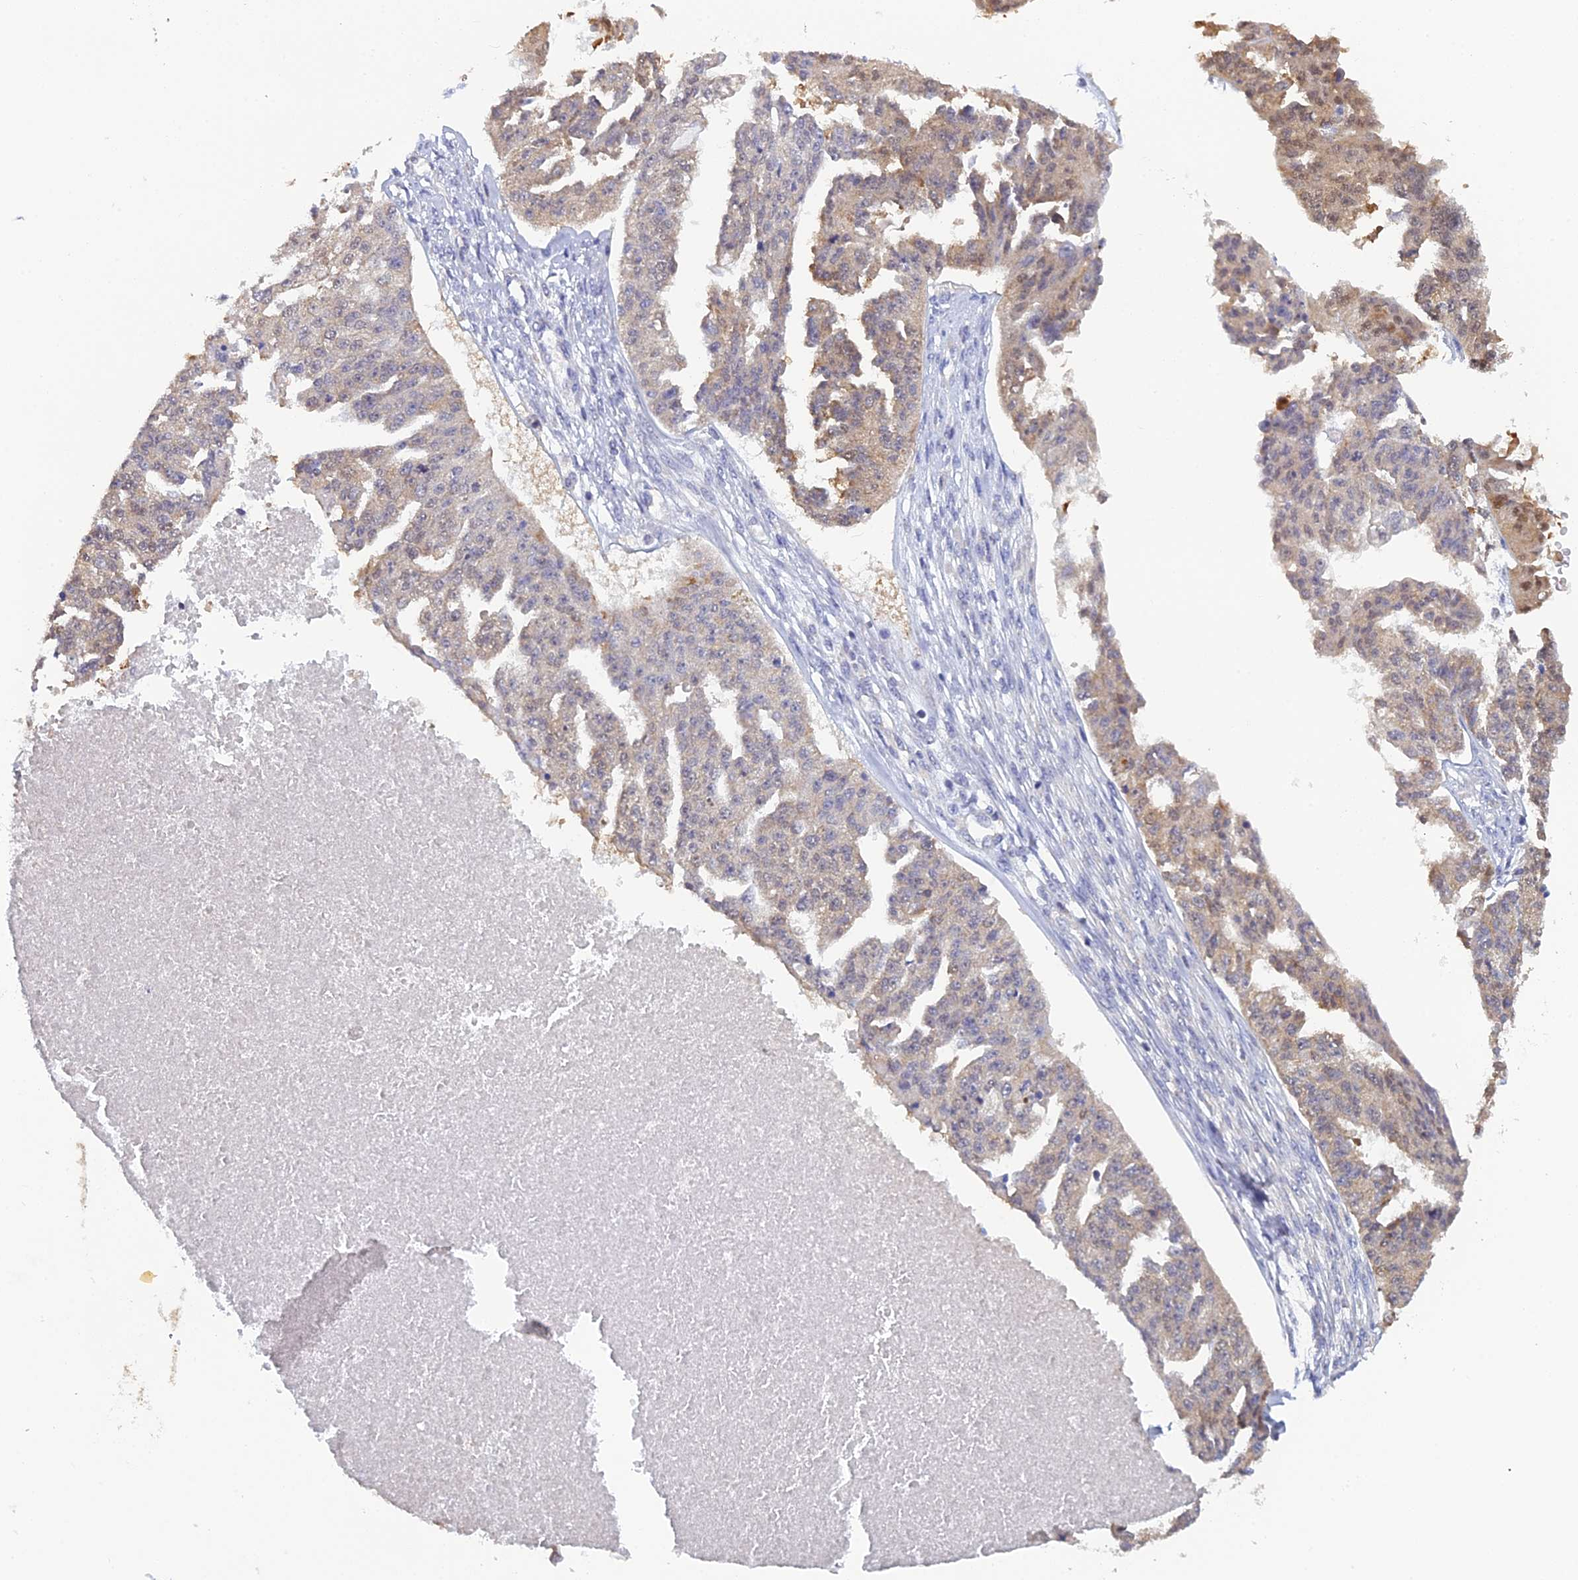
{"staining": {"intensity": "weak", "quantity": "<25%", "location": "cytoplasmic/membranous,nuclear"}, "tissue": "ovarian cancer", "cell_type": "Tumor cells", "image_type": "cancer", "snomed": [{"axis": "morphology", "description": "Cystadenocarcinoma, serous, NOS"}, {"axis": "topography", "description": "Ovary"}], "caption": "Micrograph shows no protein expression in tumor cells of serous cystadenocarcinoma (ovarian) tissue.", "gene": "HINT1", "patient": {"sex": "female", "age": 58}}